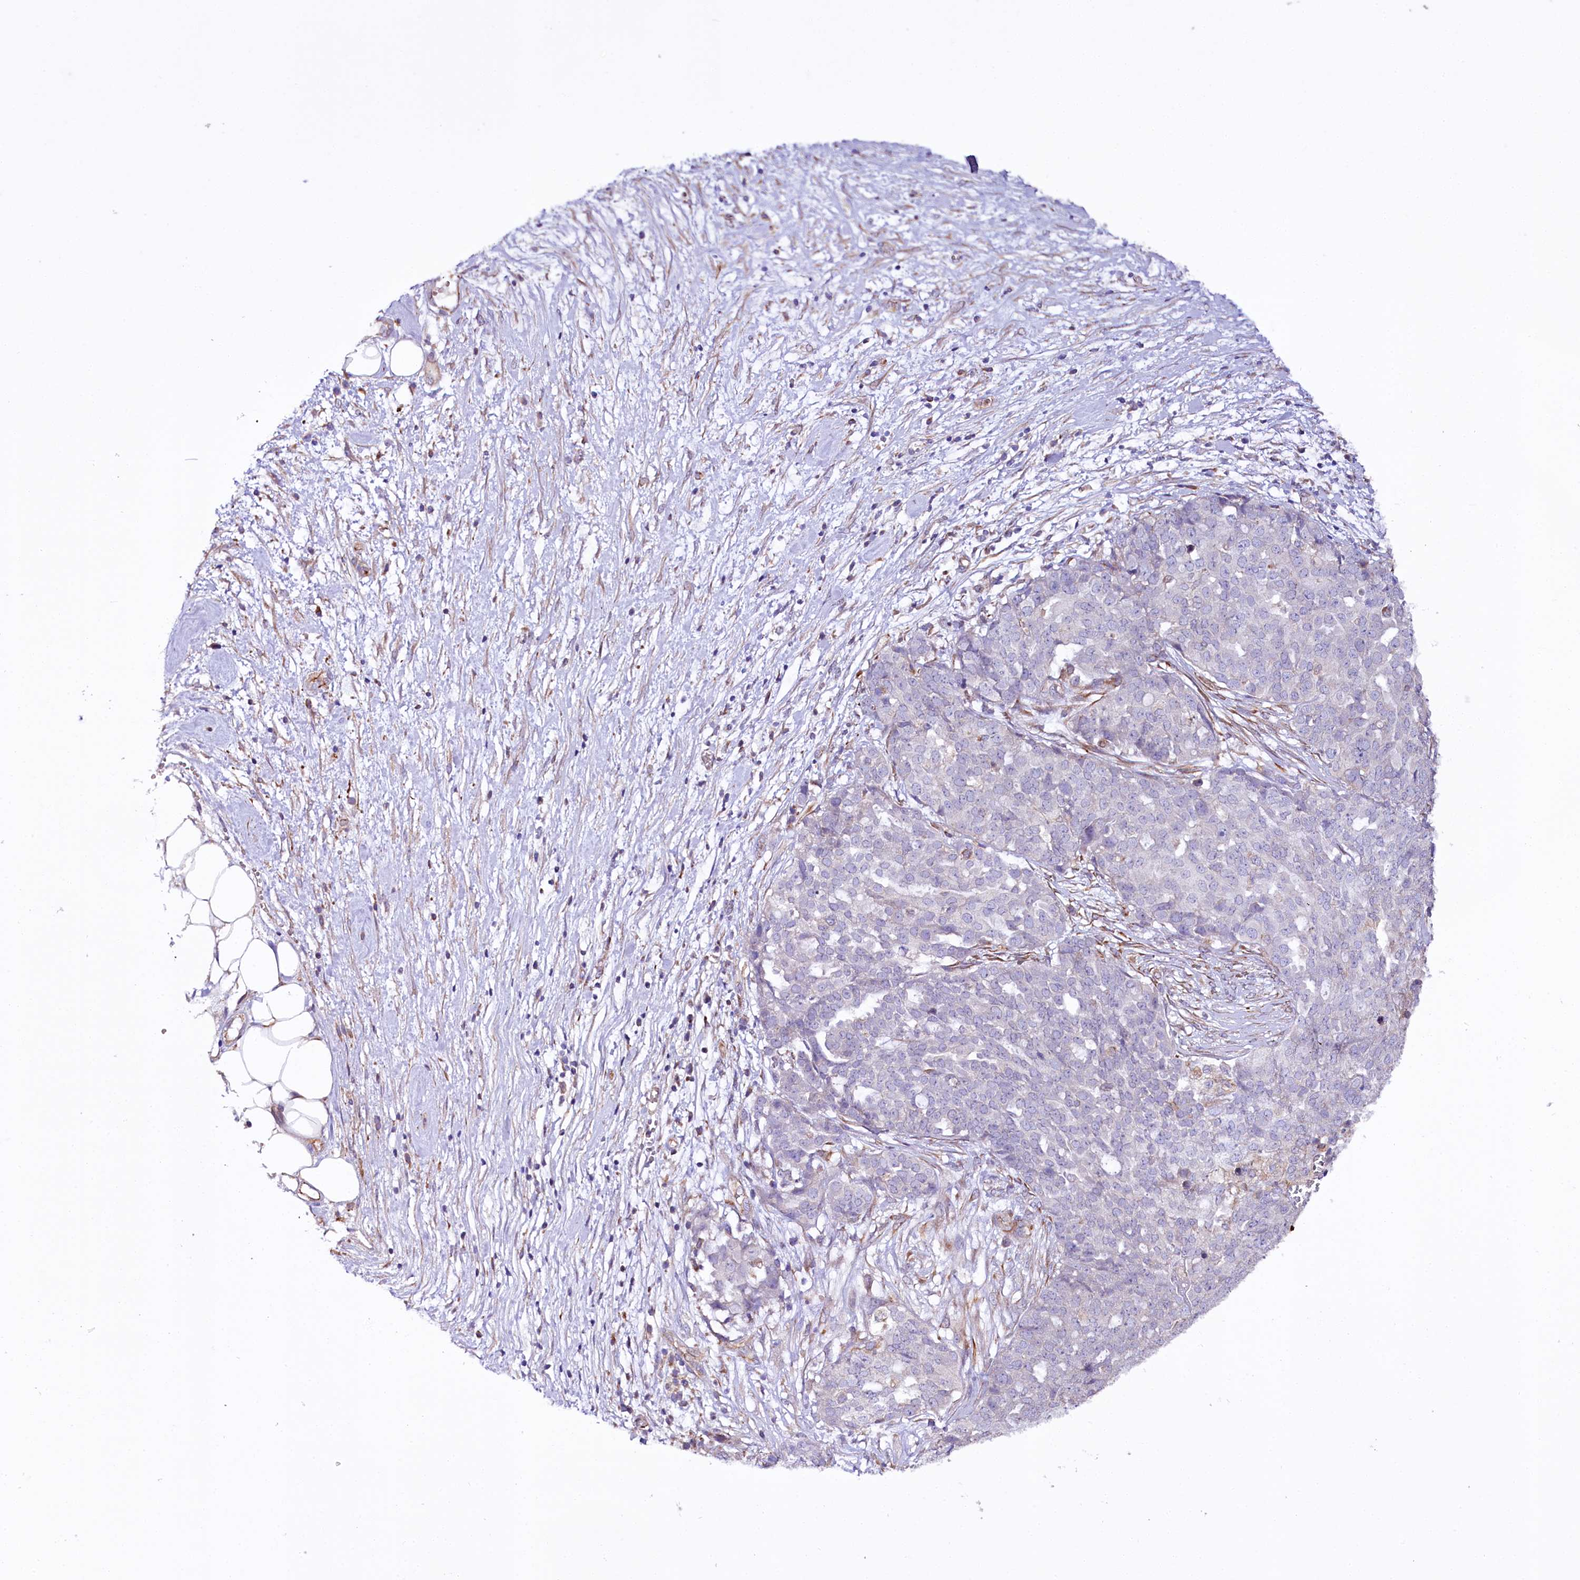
{"staining": {"intensity": "negative", "quantity": "none", "location": "none"}, "tissue": "ovarian cancer", "cell_type": "Tumor cells", "image_type": "cancer", "snomed": [{"axis": "morphology", "description": "Cystadenocarcinoma, serous, NOS"}, {"axis": "topography", "description": "Soft tissue"}, {"axis": "topography", "description": "Ovary"}], "caption": "Ovarian cancer stained for a protein using IHC reveals no expression tumor cells.", "gene": "TTC12", "patient": {"sex": "female", "age": 57}}